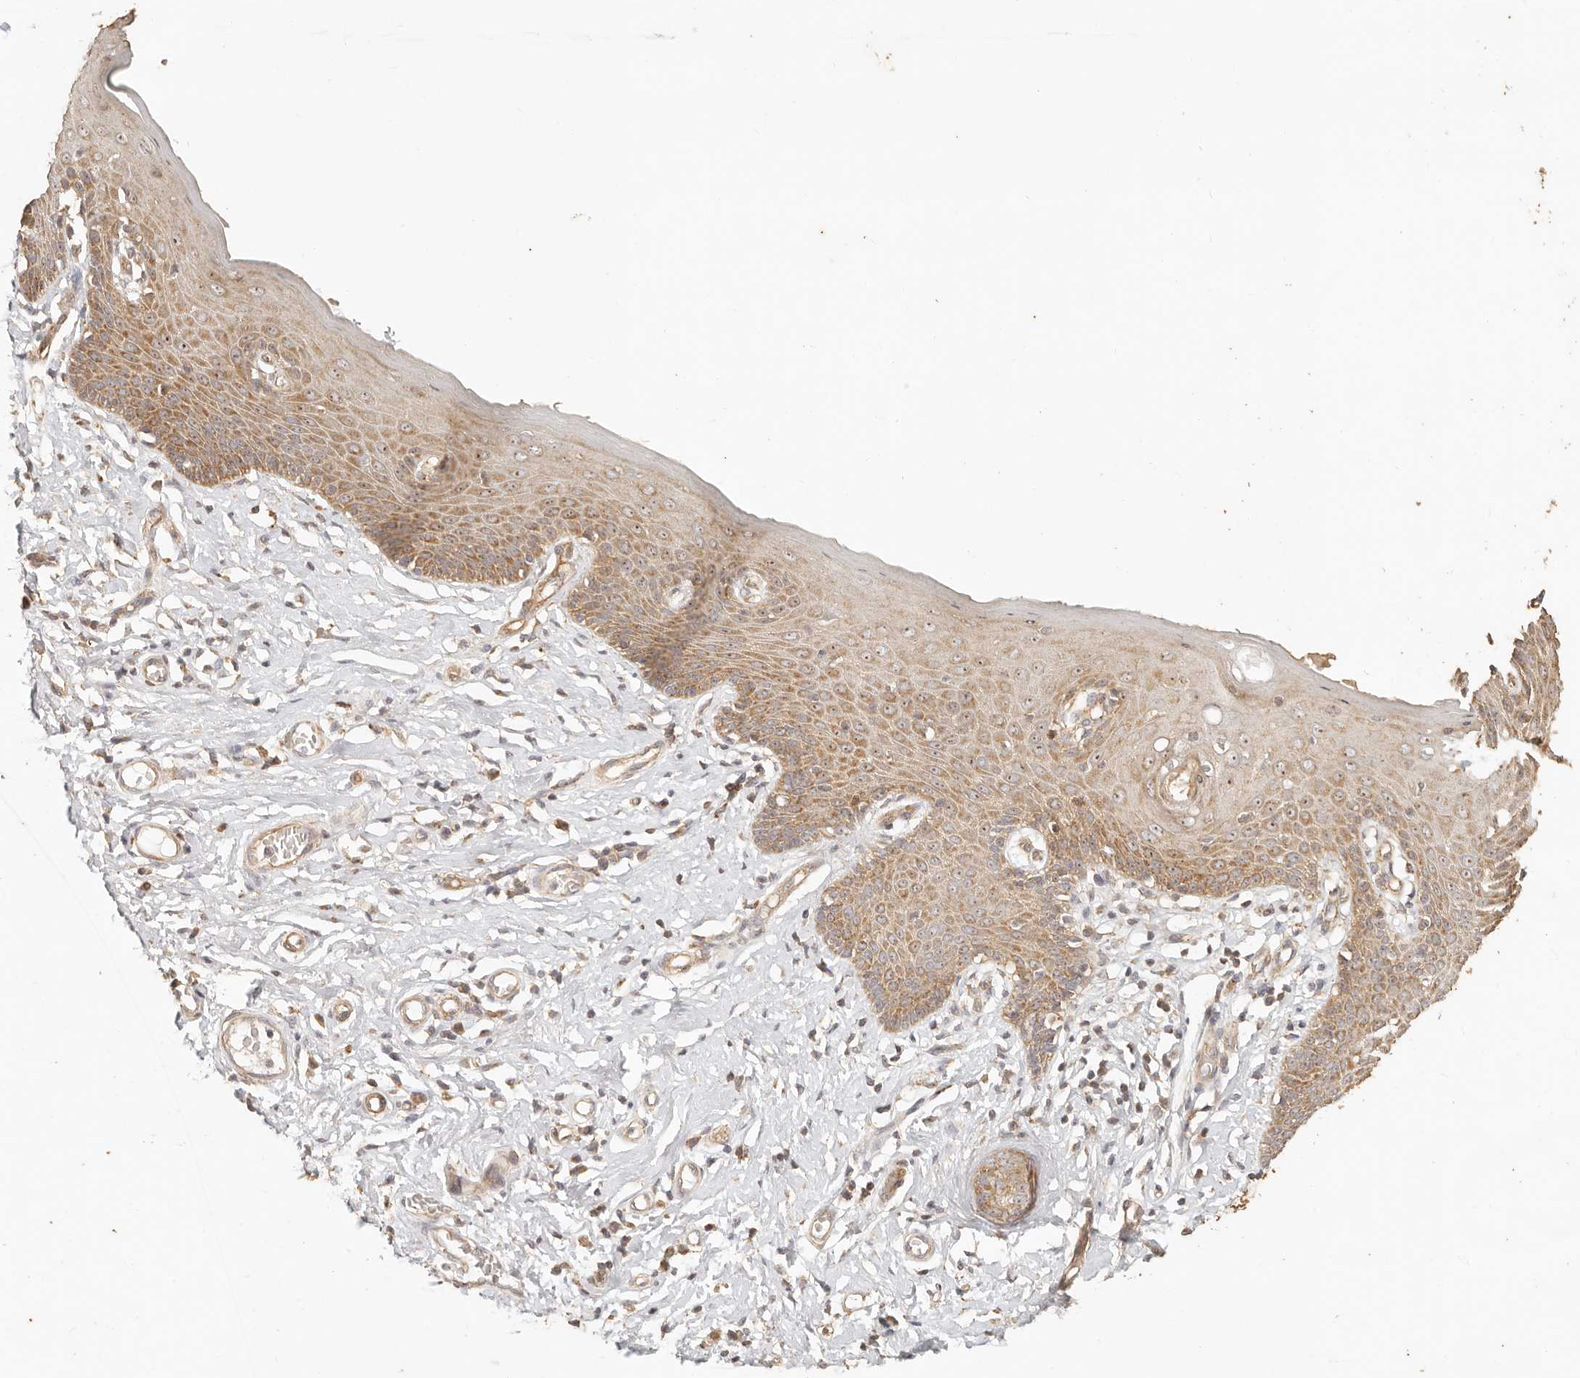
{"staining": {"intensity": "moderate", "quantity": ">75%", "location": "cytoplasmic/membranous,nuclear"}, "tissue": "skin", "cell_type": "Epidermal cells", "image_type": "normal", "snomed": [{"axis": "morphology", "description": "Normal tissue, NOS"}, {"axis": "topography", "description": "Vulva"}], "caption": "Immunohistochemistry (IHC) (DAB) staining of normal human skin reveals moderate cytoplasmic/membranous,nuclear protein expression in approximately >75% of epidermal cells.", "gene": "PTPN22", "patient": {"sex": "female", "age": 66}}